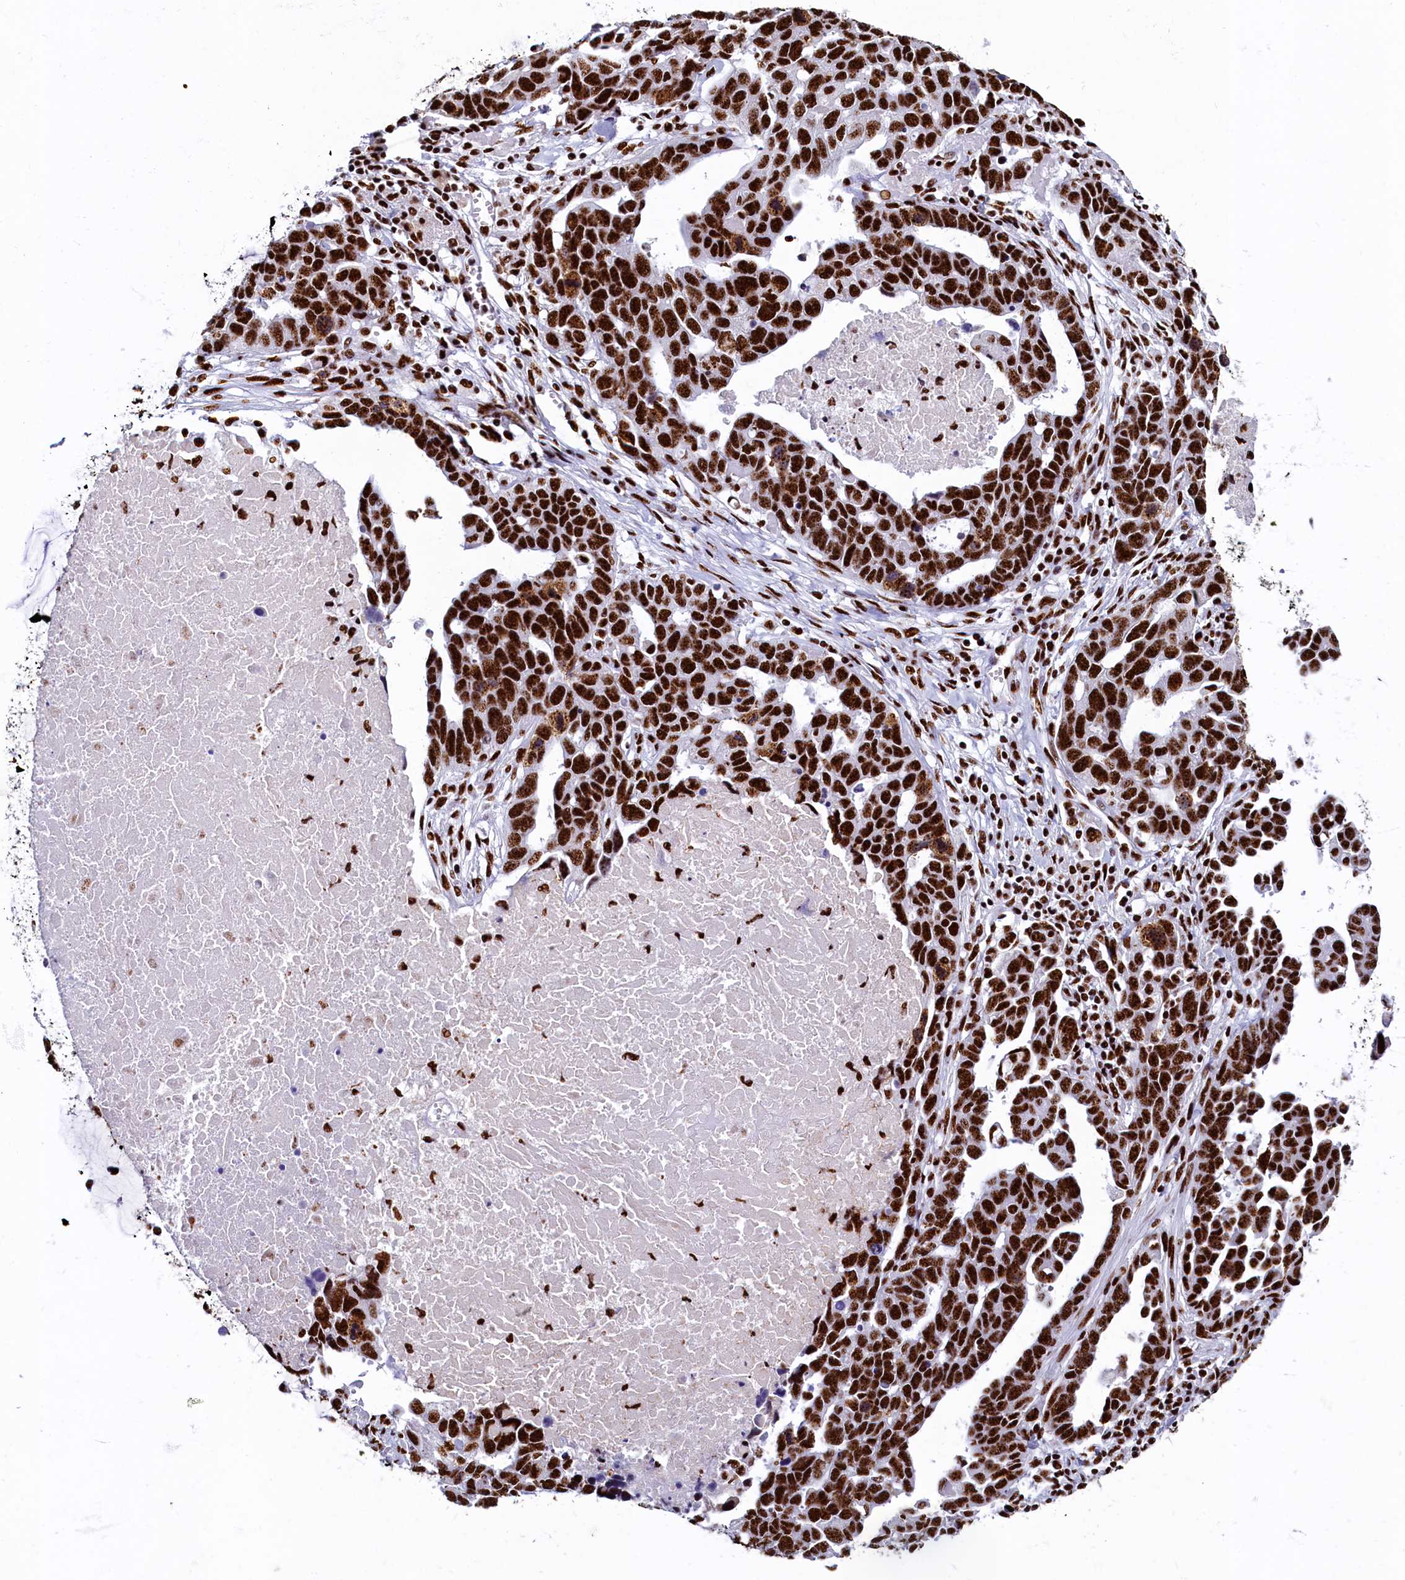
{"staining": {"intensity": "strong", "quantity": ">75%", "location": "nuclear"}, "tissue": "ovarian cancer", "cell_type": "Tumor cells", "image_type": "cancer", "snomed": [{"axis": "morphology", "description": "Cystadenocarcinoma, serous, NOS"}, {"axis": "topography", "description": "Ovary"}], "caption": "Strong nuclear expression is identified in about >75% of tumor cells in ovarian cancer.", "gene": "SRRM2", "patient": {"sex": "female", "age": 54}}